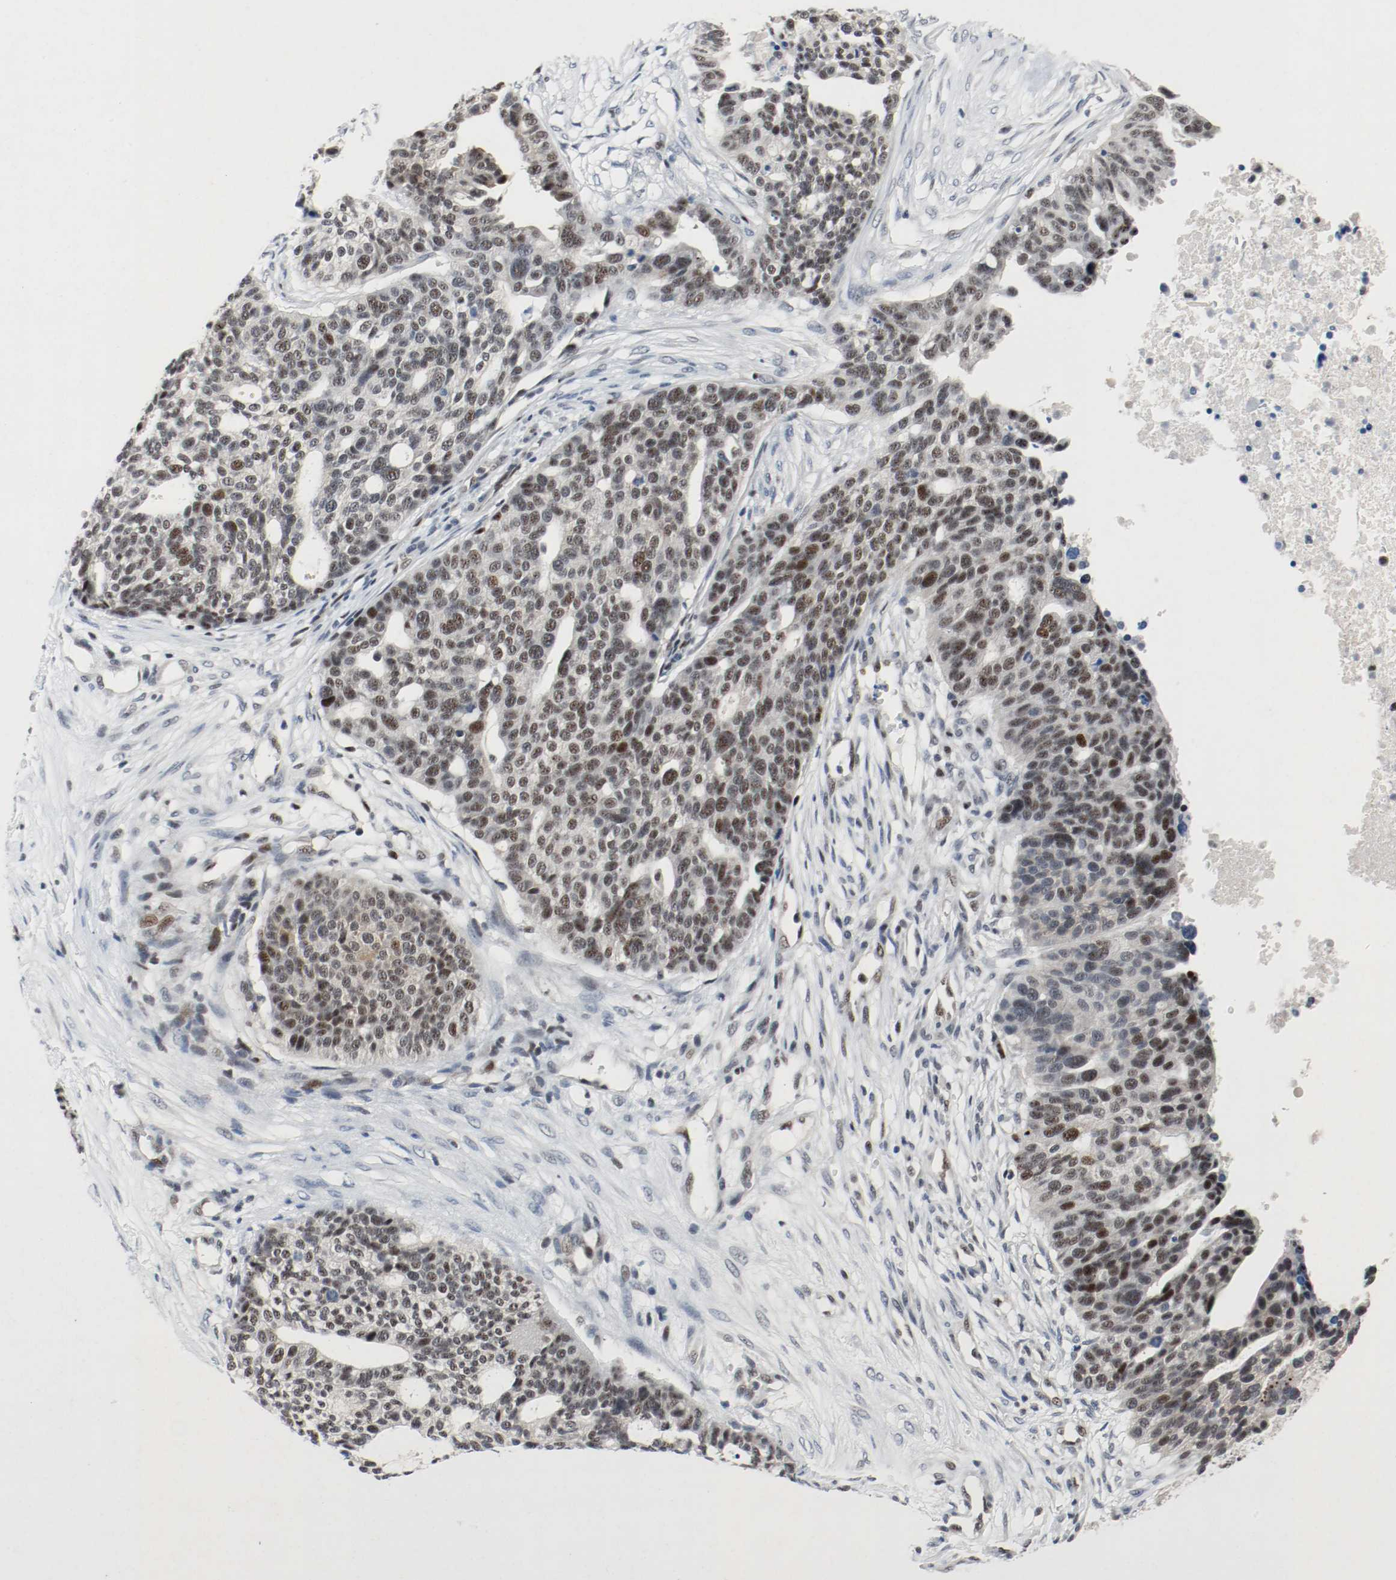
{"staining": {"intensity": "moderate", "quantity": "25%-75%", "location": "nuclear"}, "tissue": "ovarian cancer", "cell_type": "Tumor cells", "image_type": "cancer", "snomed": [{"axis": "morphology", "description": "Cystadenocarcinoma, serous, NOS"}, {"axis": "topography", "description": "Ovary"}], "caption": "Ovarian cancer (serous cystadenocarcinoma) stained for a protein exhibits moderate nuclear positivity in tumor cells. (Stains: DAB in brown, nuclei in blue, Microscopy: brightfield microscopy at high magnification).", "gene": "ASH1L", "patient": {"sex": "female", "age": 59}}